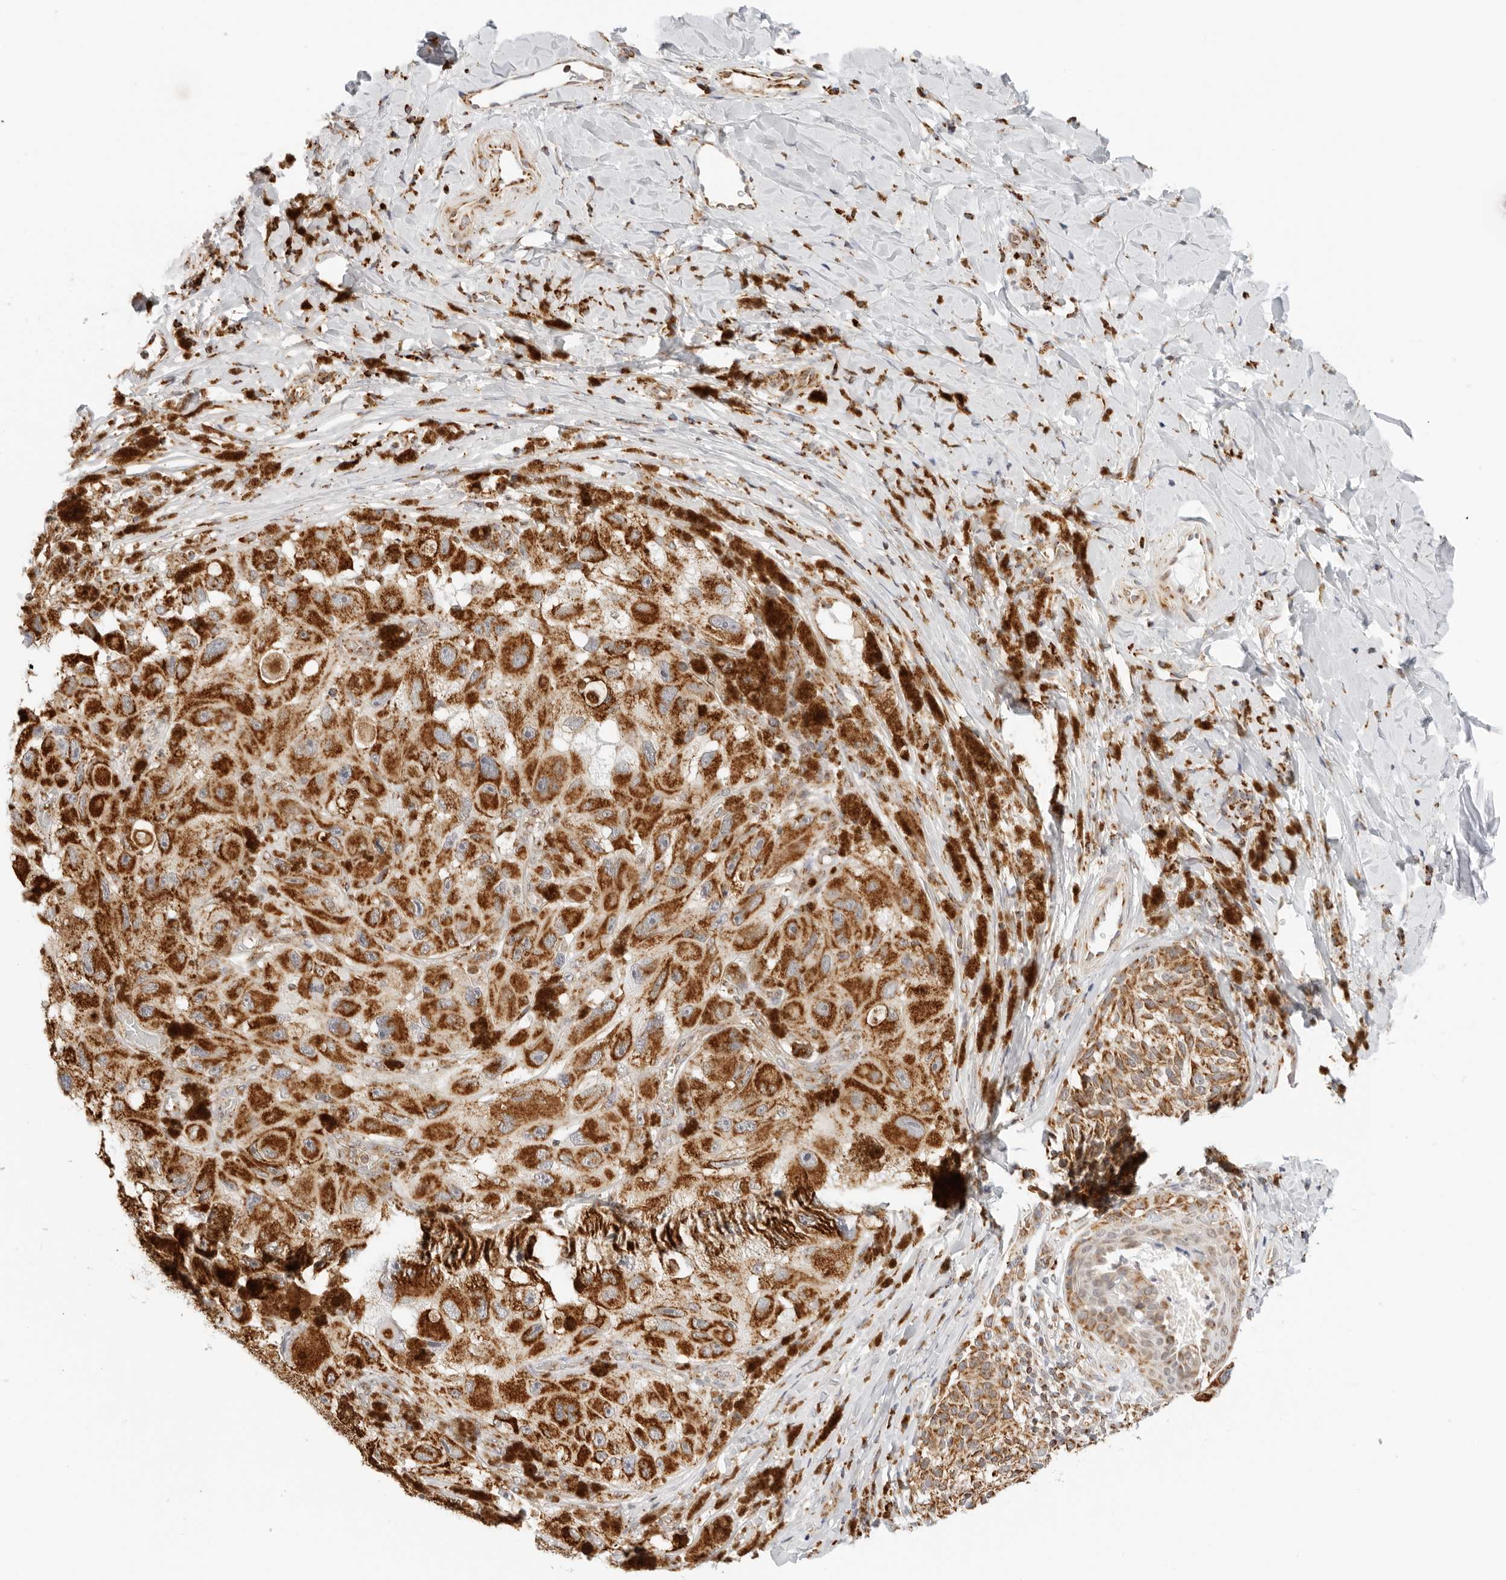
{"staining": {"intensity": "strong", "quantity": ">75%", "location": "cytoplasmic/membranous"}, "tissue": "melanoma", "cell_type": "Tumor cells", "image_type": "cancer", "snomed": [{"axis": "morphology", "description": "Malignant melanoma, NOS"}, {"axis": "topography", "description": "Skin"}], "caption": "Immunohistochemical staining of human malignant melanoma exhibits strong cytoplasmic/membranous protein staining in approximately >75% of tumor cells.", "gene": "RC3H1", "patient": {"sex": "female", "age": 73}}